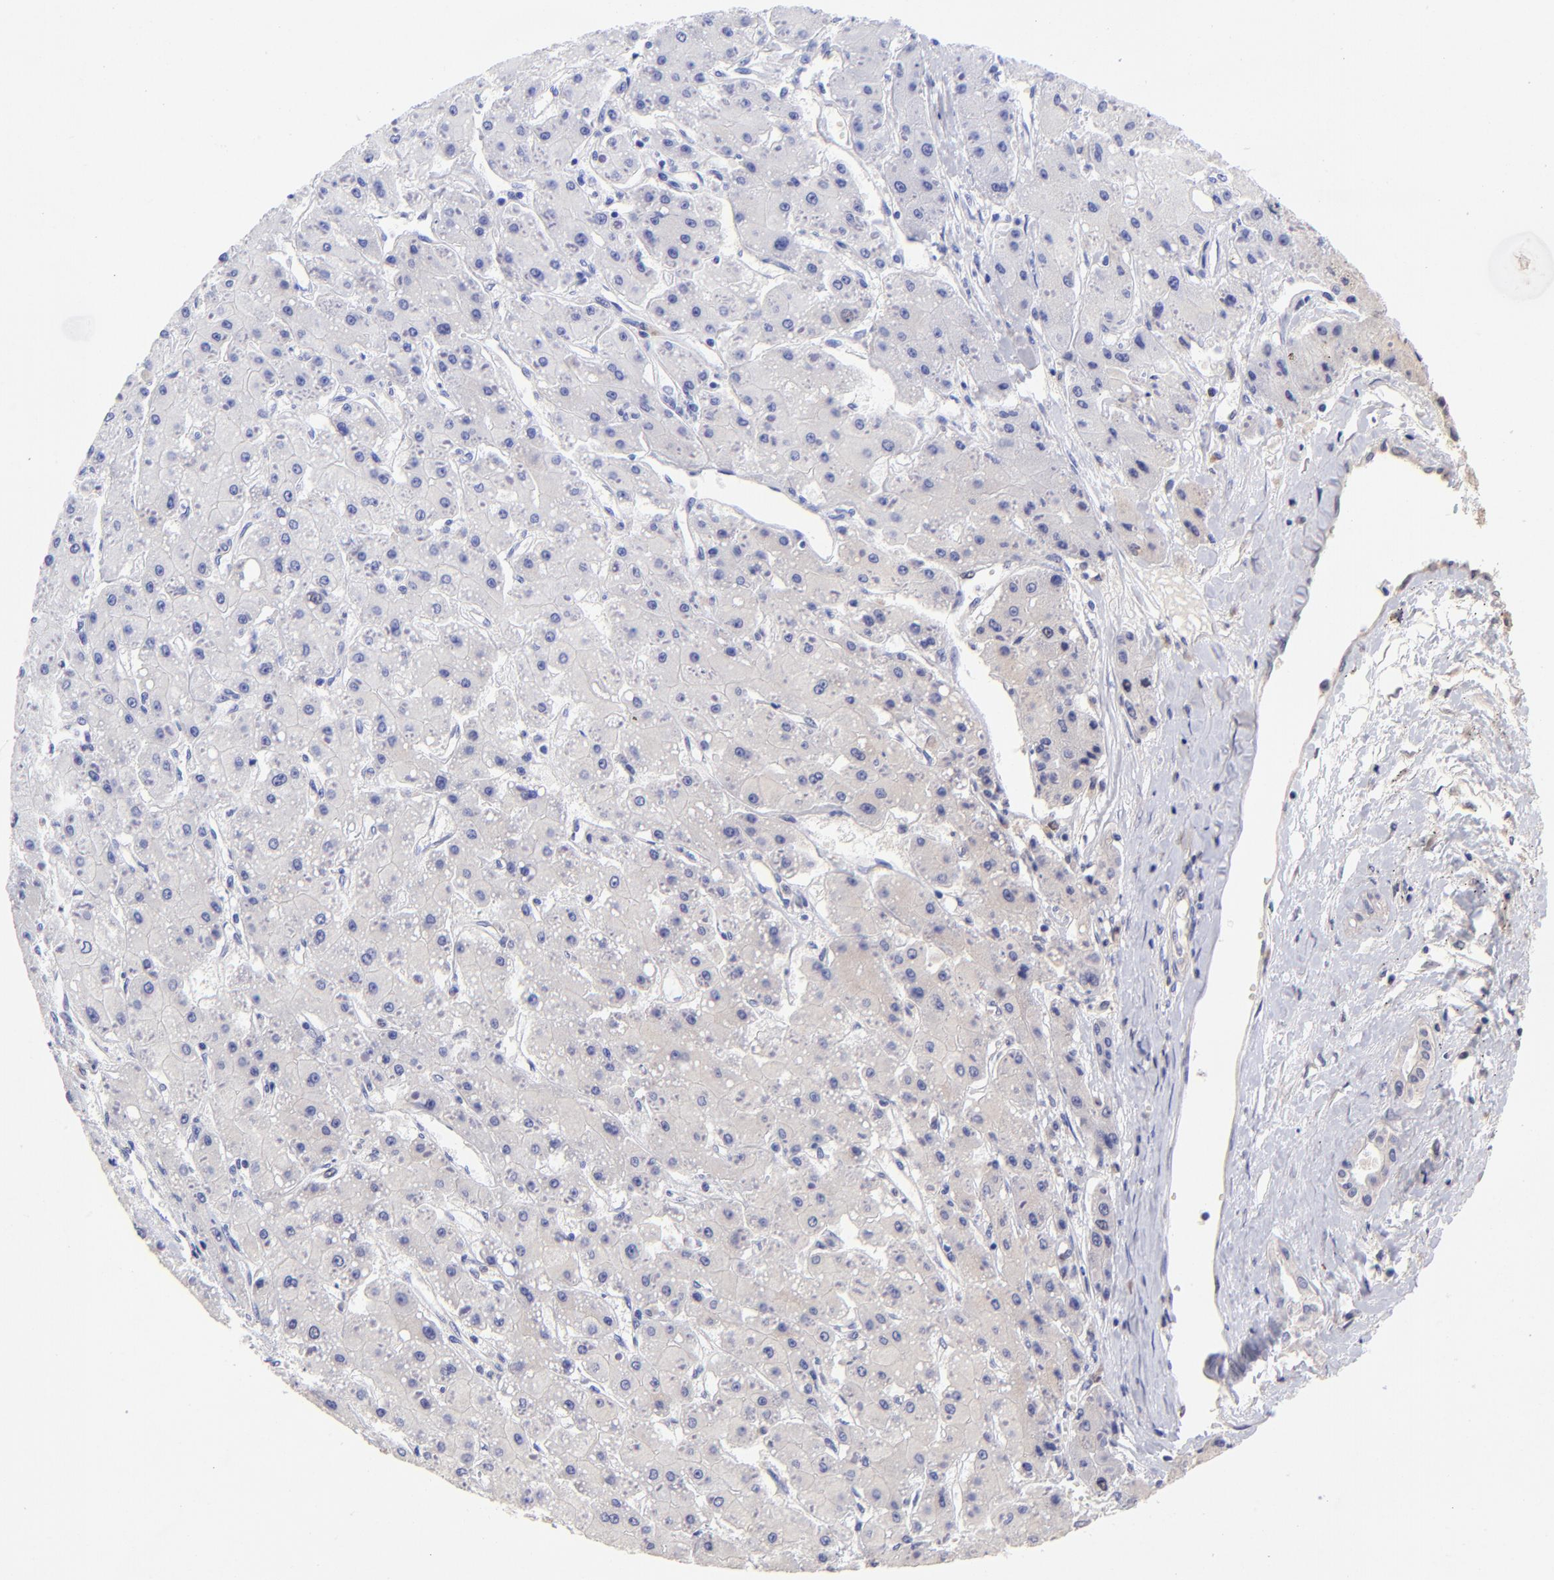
{"staining": {"intensity": "weak", "quantity": ">75%", "location": "cytoplasmic/membranous"}, "tissue": "liver cancer", "cell_type": "Tumor cells", "image_type": "cancer", "snomed": [{"axis": "morphology", "description": "Carcinoma, Hepatocellular, NOS"}, {"axis": "topography", "description": "Liver"}], "caption": "Immunohistochemistry of liver hepatocellular carcinoma reveals low levels of weak cytoplasmic/membranous staining in about >75% of tumor cells.", "gene": "DNMT1", "patient": {"sex": "female", "age": 52}}